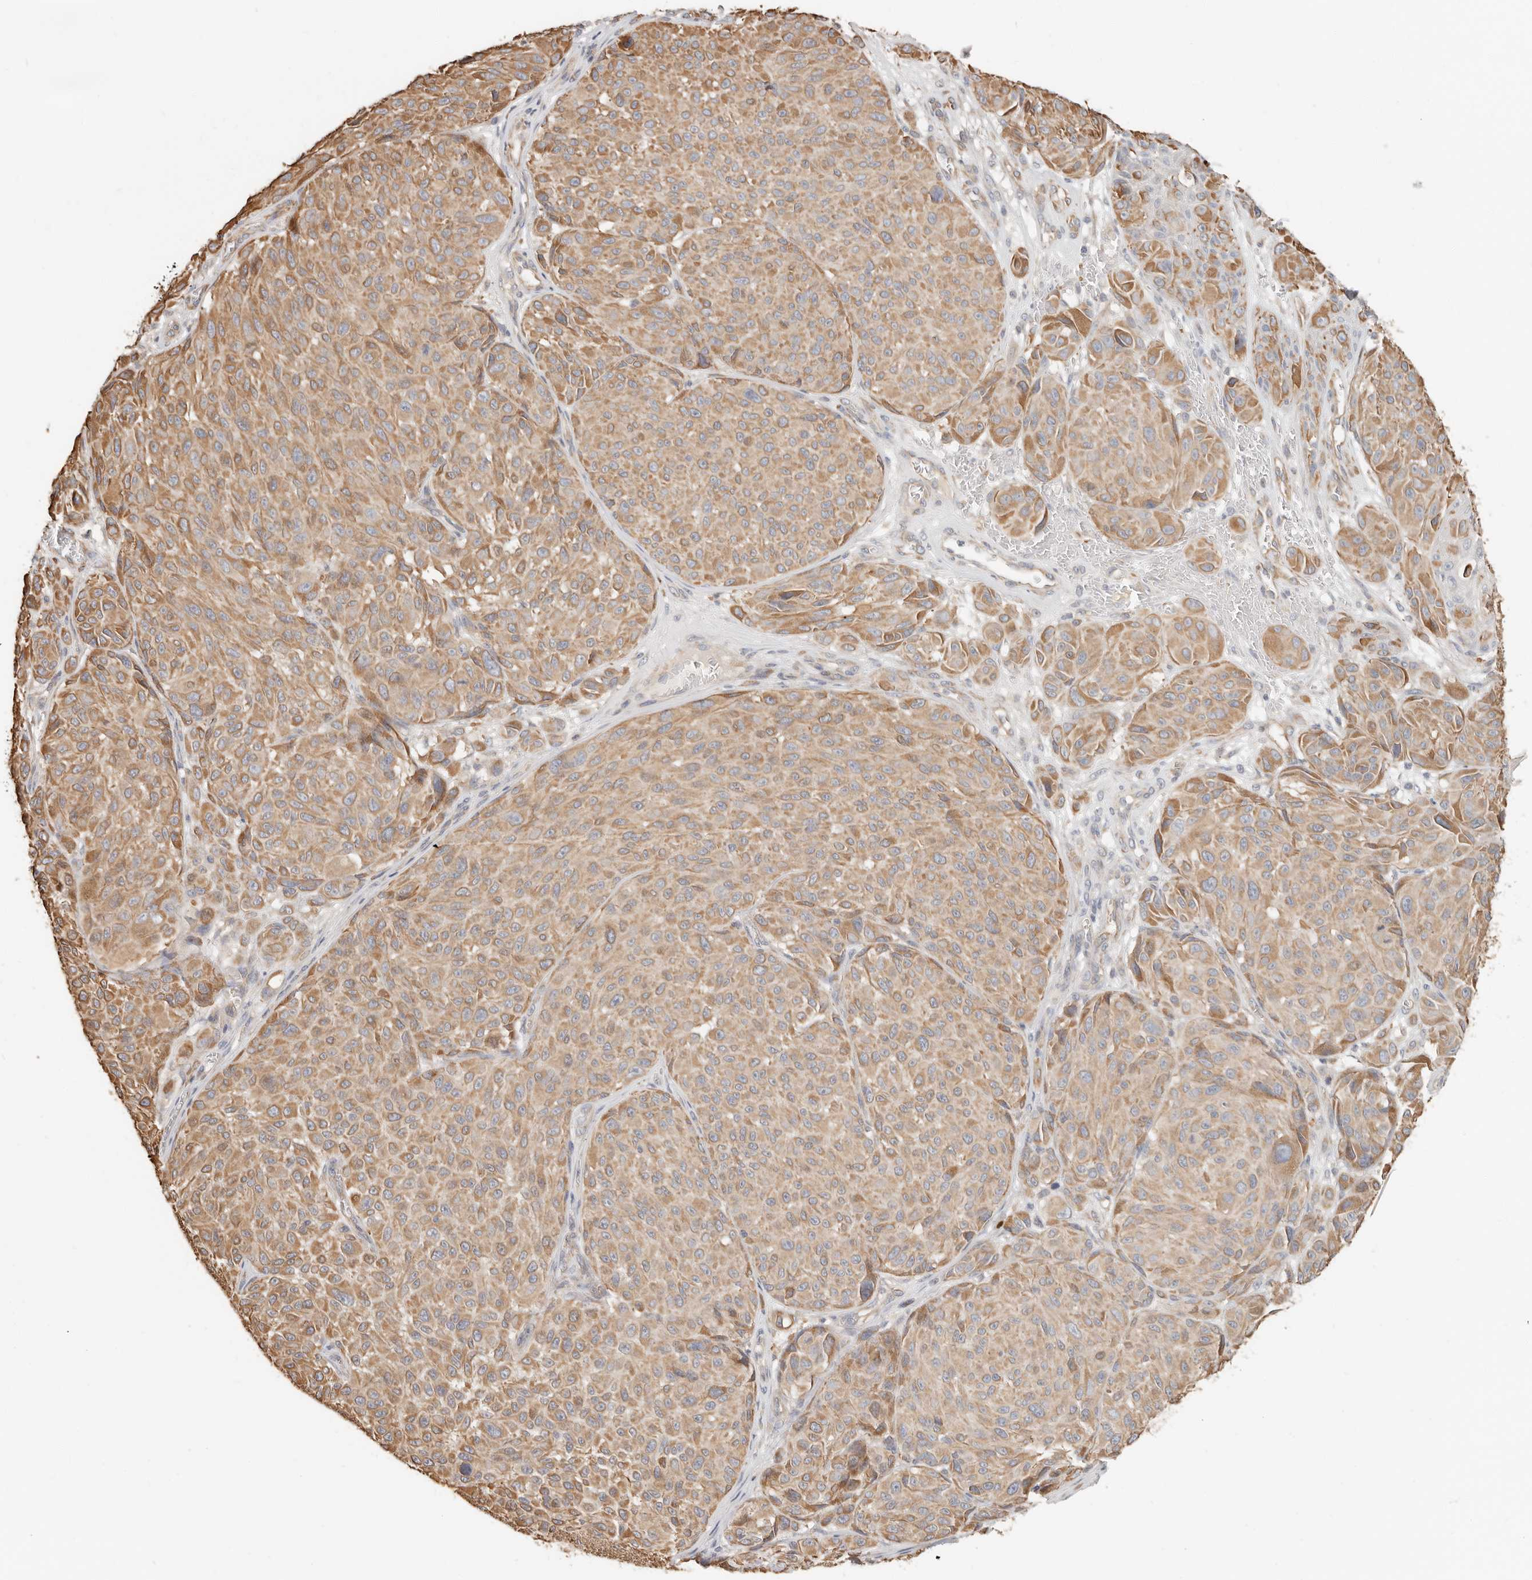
{"staining": {"intensity": "moderate", "quantity": ">75%", "location": "cytoplasmic/membranous"}, "tissue": "melanoma", "cell_type": "Tumor cells", "image_type": "cancer", "snomed": [{"axis": "morphology", "description": "Malignant melanoma, NOS"}, {"axis": "topography", "description": "Skin"}], "caption": "Approximately >75% of tumor cells in melanoma display moderate cytoplasmic/membranous protein positivity as visualized by brown immunohistochemical staining.", "gene": "SPRING1", "patient": {"sex": "male", "age": 83}}